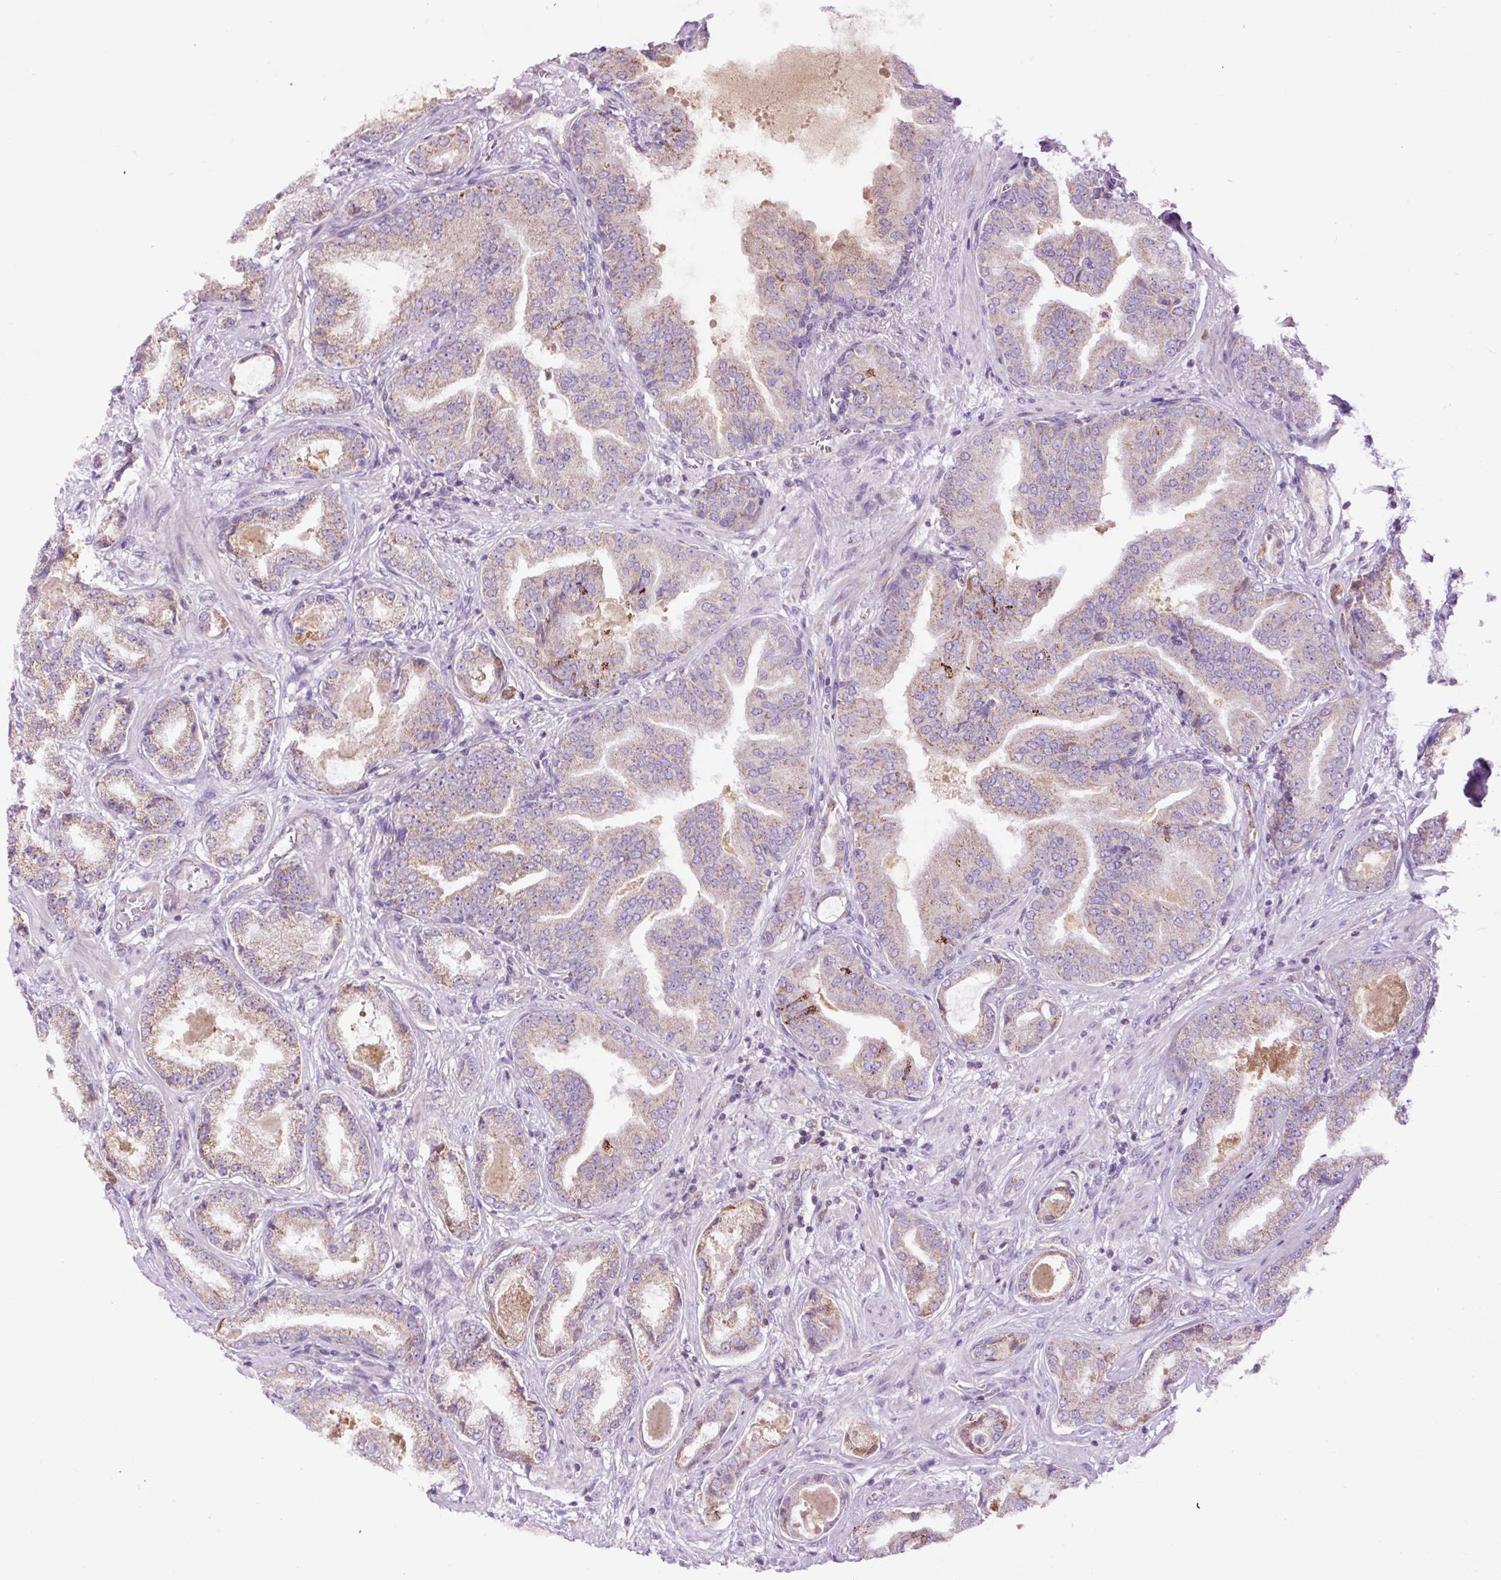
{"staining": {"intensity": "weak", "quantity": ">75%", "location": "cytoplasmic/membranous"}, "tissue": "prostate cancer", "cell_type": "Tumor cells", "image_type": "cancer", "snomed": [{"axis": "morphology", "description": "Adenocarcinoma, High grade"}, {"axis": "topography", "description": "Prostate"}], "caption": "About >75% of tumor cells in adenocarcinoma (high-grade) (prostate) show weak cytoplasmic/membranous protein expression as visualized by brown immunohistochemical staining.", "gene": "CD83", "patient": {"sex": "male", "age": 68}}